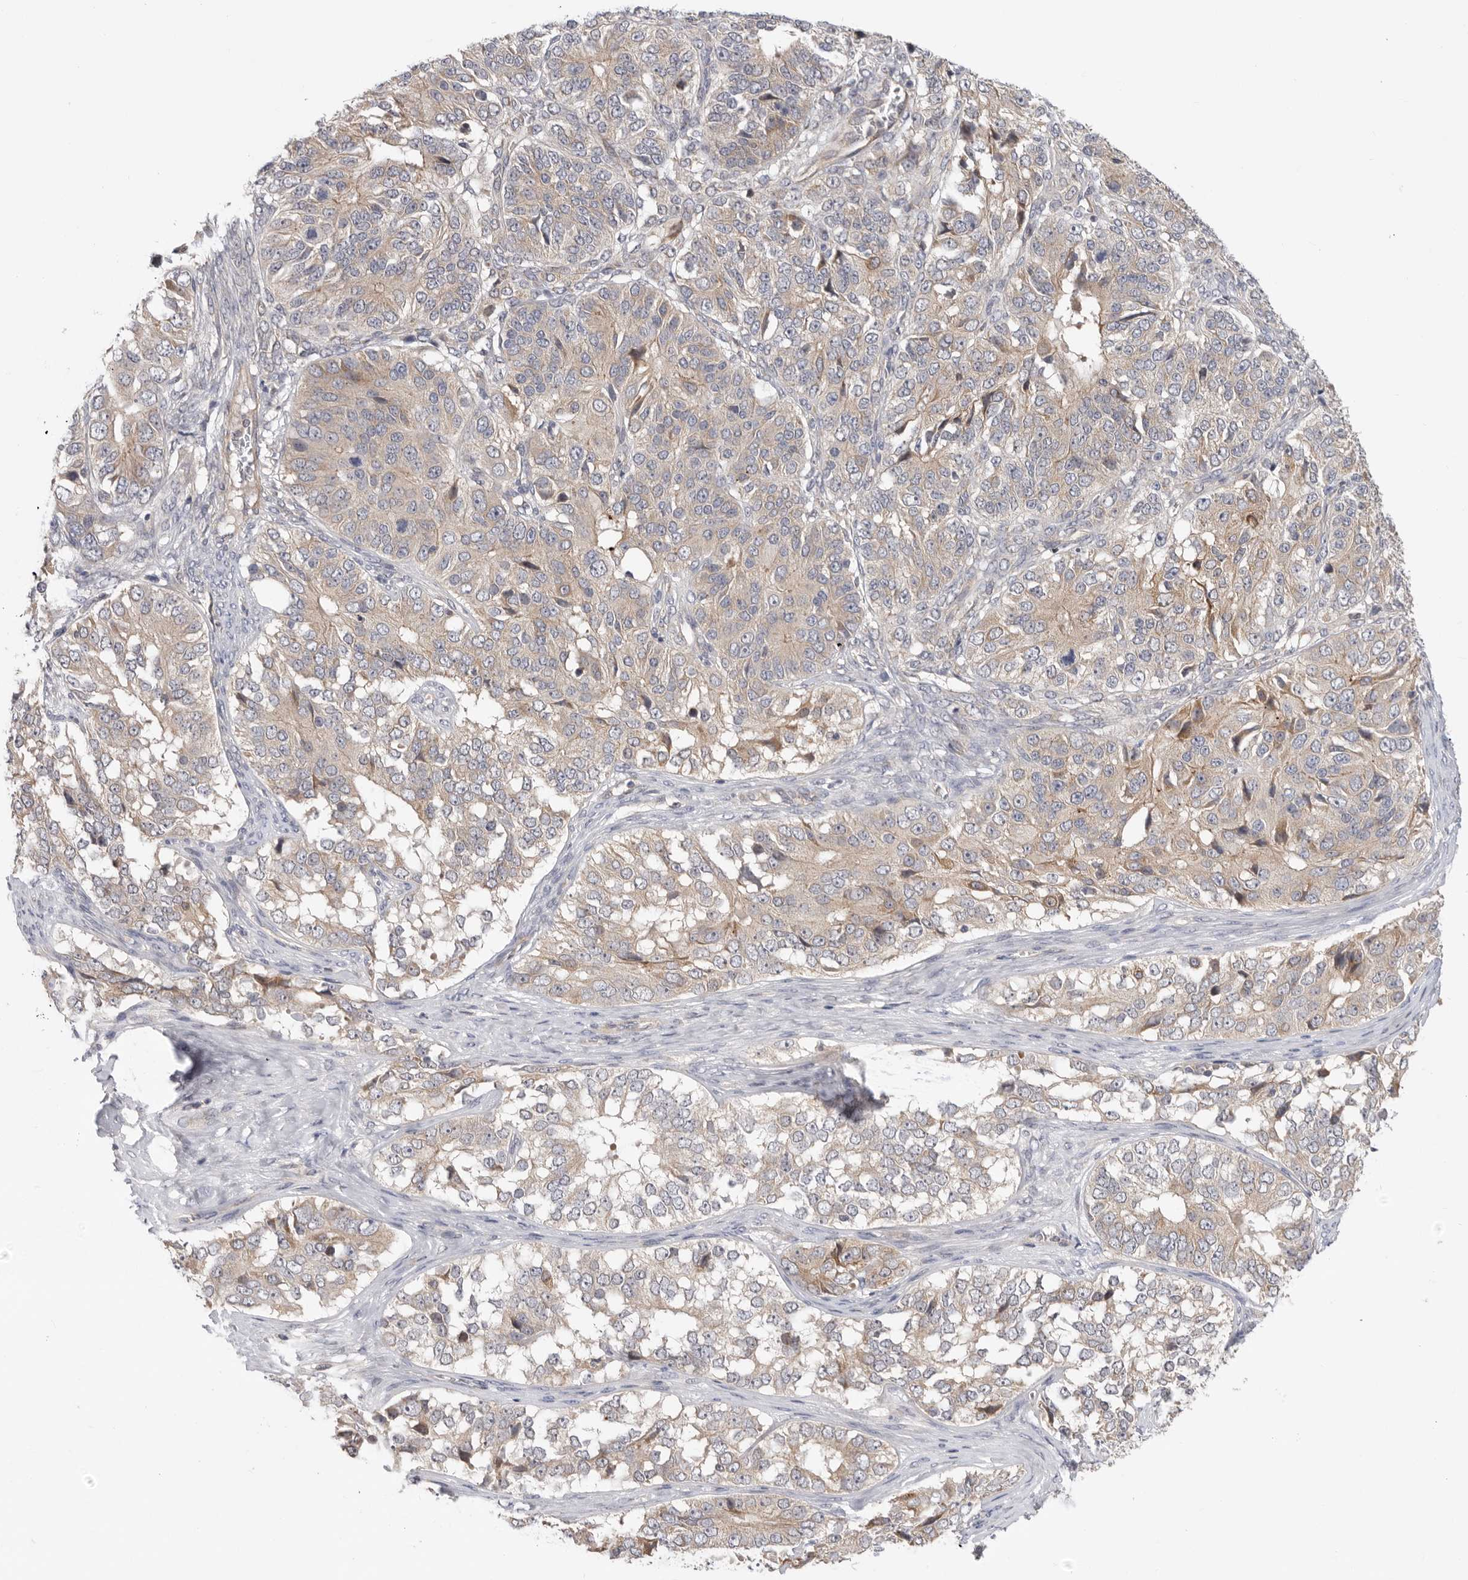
{"staining": {"intensity": "weak", "quantity": "25%-75%", "location": "cytoplasmic/membranous"}, "tissue": "ovarian cancer", "cell_type": "Tumor cells", "image_type": "cancer", "snomed": [{"axis": "morphology", "description": "Carcinoma, endometroid"}, {"axis": "topography", "description": "Ovary"}], "caption": "This histopathology image exhibits IHC staining of ovarian endometroid carcinoma, with low weak cytoplasmic/membranous positivity in about 25%-75% of tumor cells.", "gene": "MTFR1L", "patient": {"sex": "female", "age": 51}}